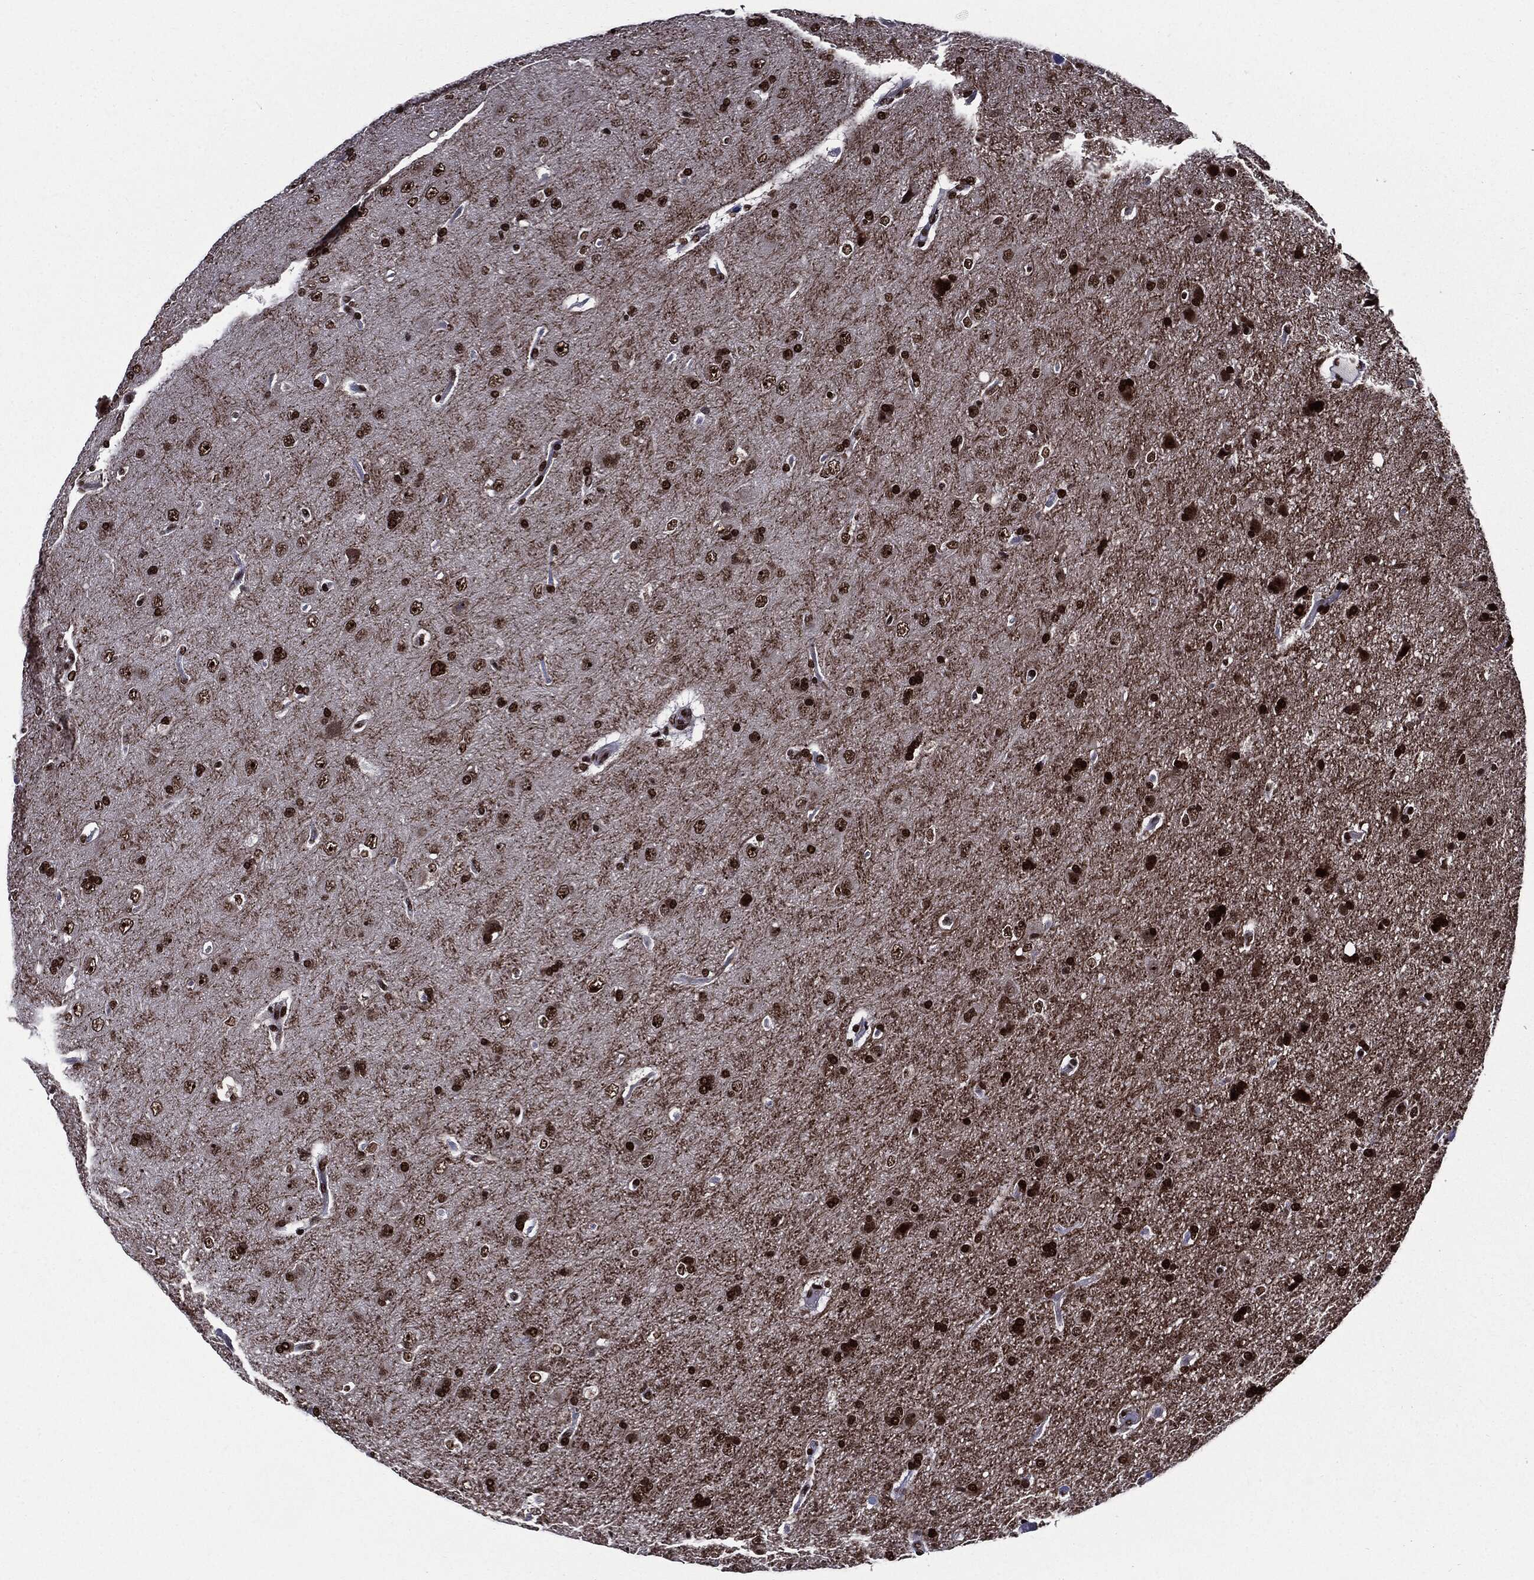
{"staining": {"intensity": "strong", "quantity": ">75%", "location": "nuclear"}, "tissue": "glioma", "cell_type": "Tumor cells", "image_type": "cancer", "snomed": [{"axis": "morphology", "description": "Glioma, malignant, NOS"}, {"axis": "topography", "description": "Cerebral cortex"}], "caption": "Immunohistochemistry (IHC) histopathology image of neoplastic tissue: human glioma stained using immunohistochemistry (IHC) demonstrates high levels of strong protein expression localized specifically in the nuclear of tumor cells, appearing as a nuclear brown color.", "gene": "ZFP91", "patient": {"sex": "male", "age": 58}}